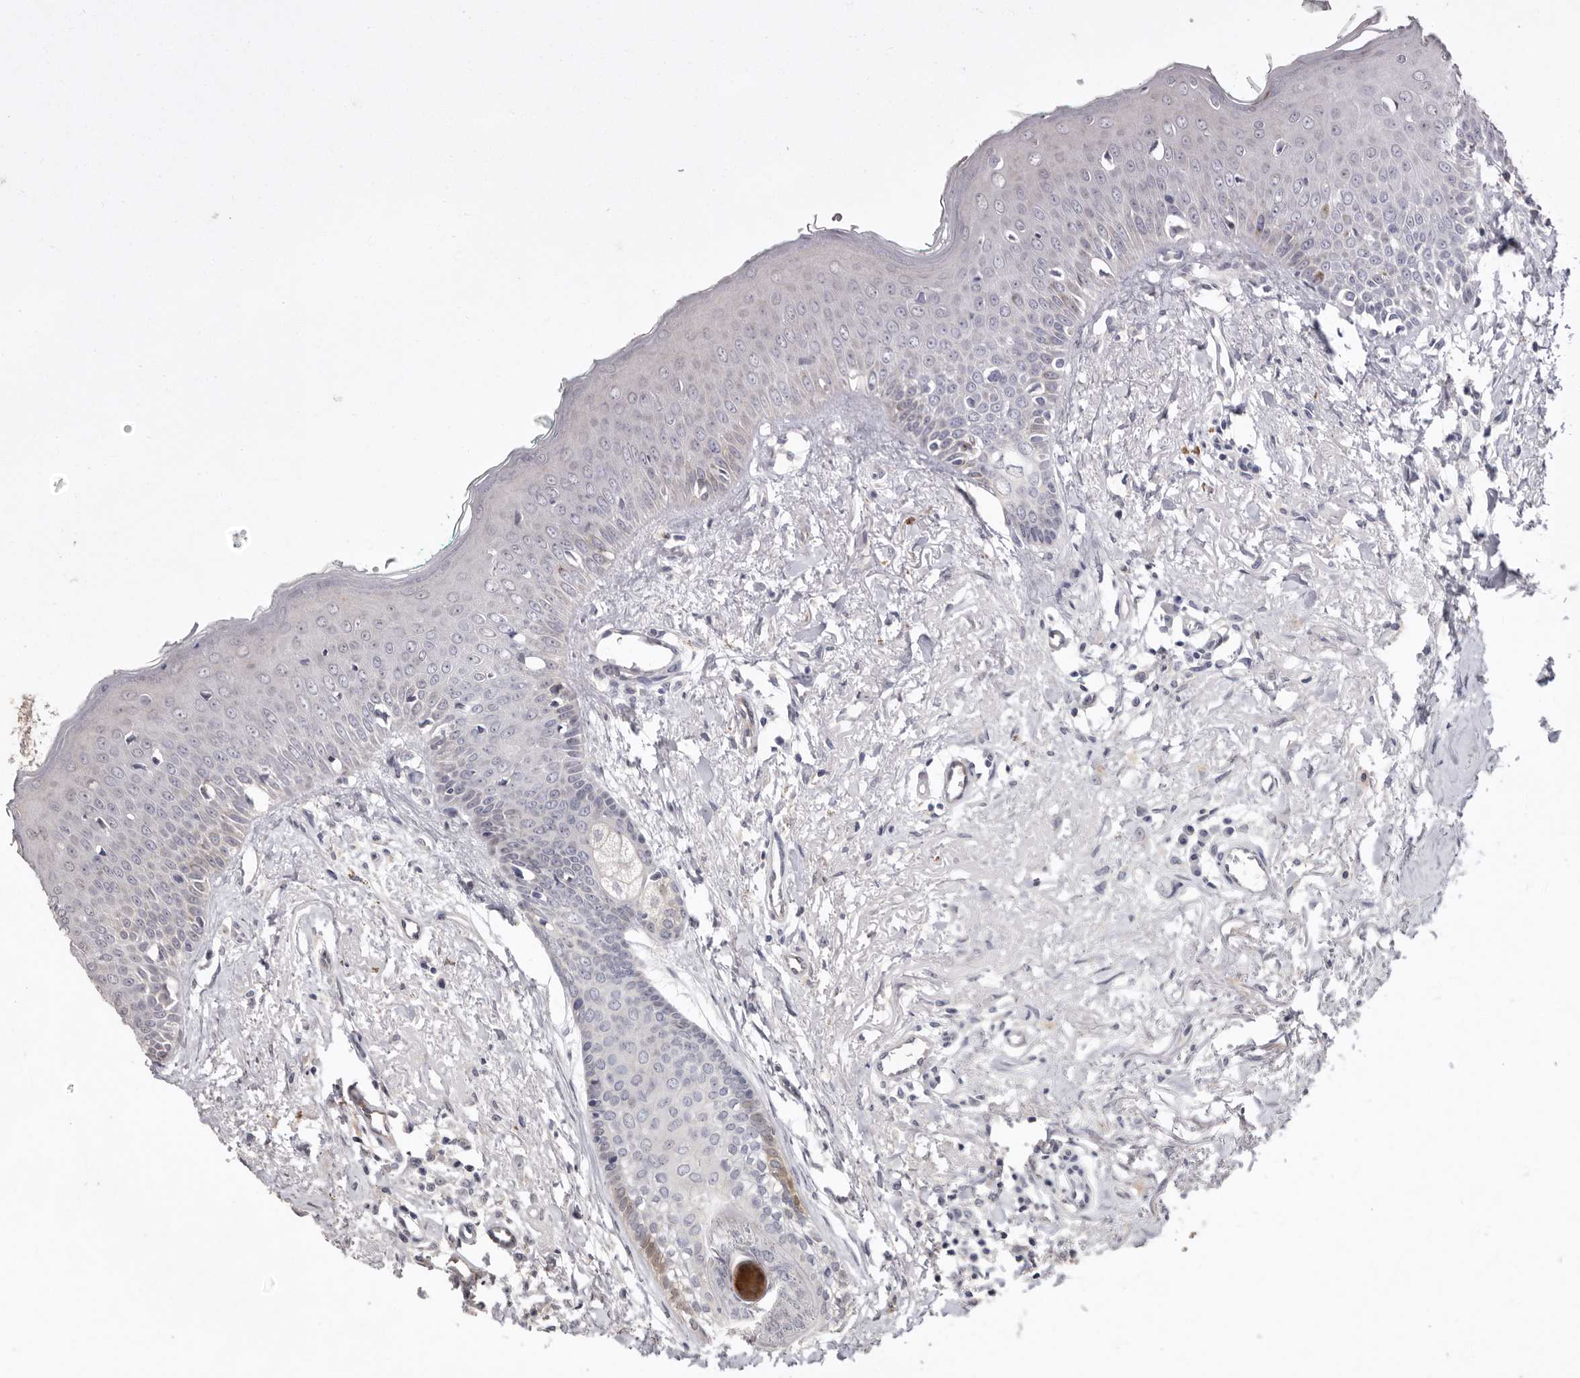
{"staining": {"intensity": "moderate", "quantity": "<25%", "location": "cytoplasmic/membranous"}, "tissue": "oral mucosa", "cell_type": "Squamous epithelial cells", "image_type": "normal", "snomed": [{"axis": "morphology", "description": "Normal tissue, NOS"}, {"axis": "topography", "description": "Oral tissue"}], "caption": "A brown stain highlights moderate cytoplasmic/membranous staining of a protein in squamous epithelial cells of benign human oral mucosa.", "gene": "SULT1E1", "patient": {"sex": "female", "age": 70}}